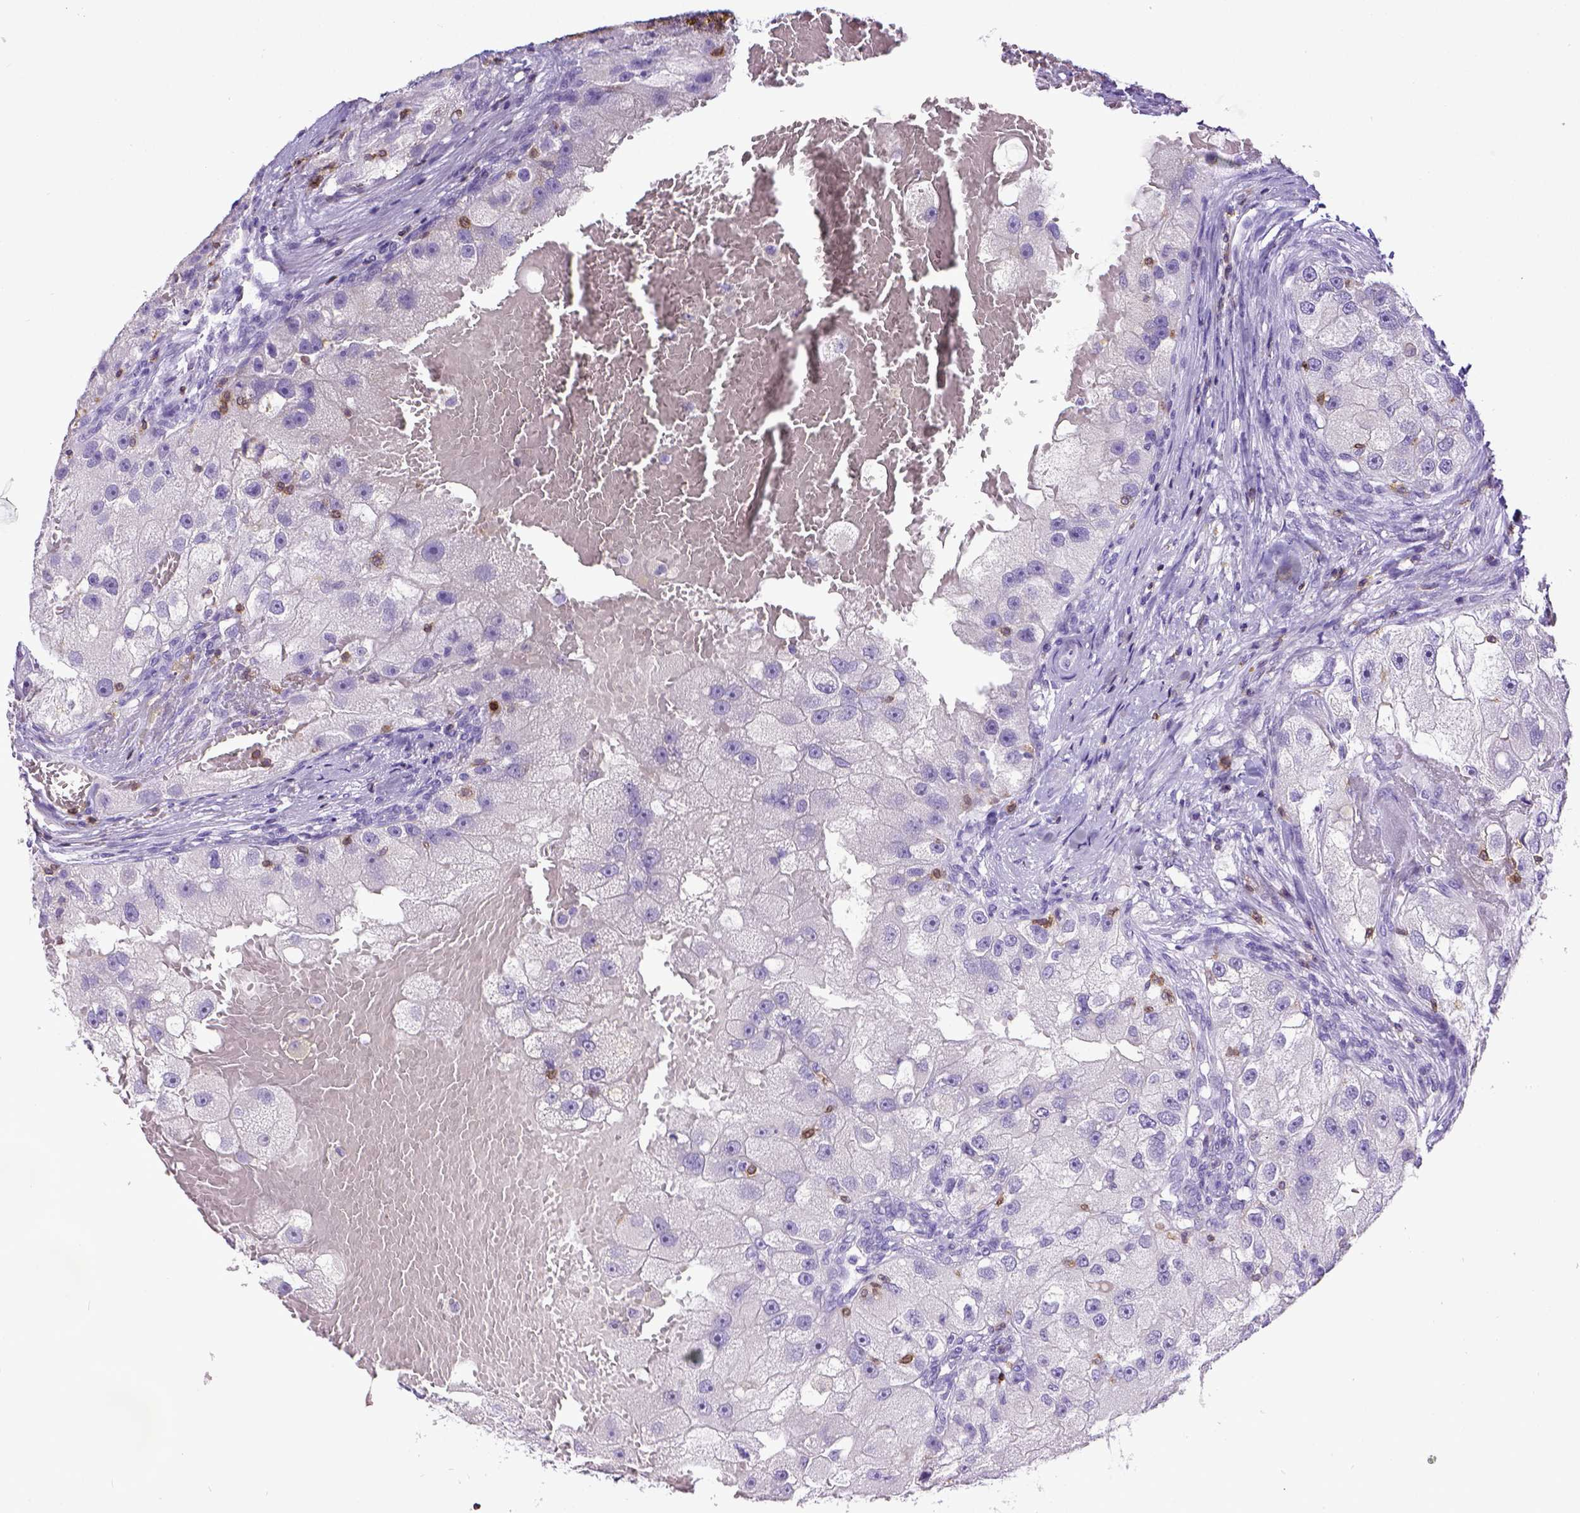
{"staining": {"intensity": "negative", "quantity": "none", "location": "none"}, "tissue": "renal cancer", "cell_type": "Tumor cells", "image_type": "cancer", "snomed": [{"axis": "morphology", "description": "Adenocarcinoma, NOS"}, {"axis": "topography", "description": "Kidney"}], "caption": "An IHC photomicrograph of renal adenocarcinoma is shown. There is no staining in tumor cells of renal adenocarcinoma. The staining is performed using DAB (3,3'-diaminobenzidine) brown chromogen with nuclei counter-stained in using hematoxylin.", "gene": "CD3E", "patient": {"sex": "male", "age": 63}}